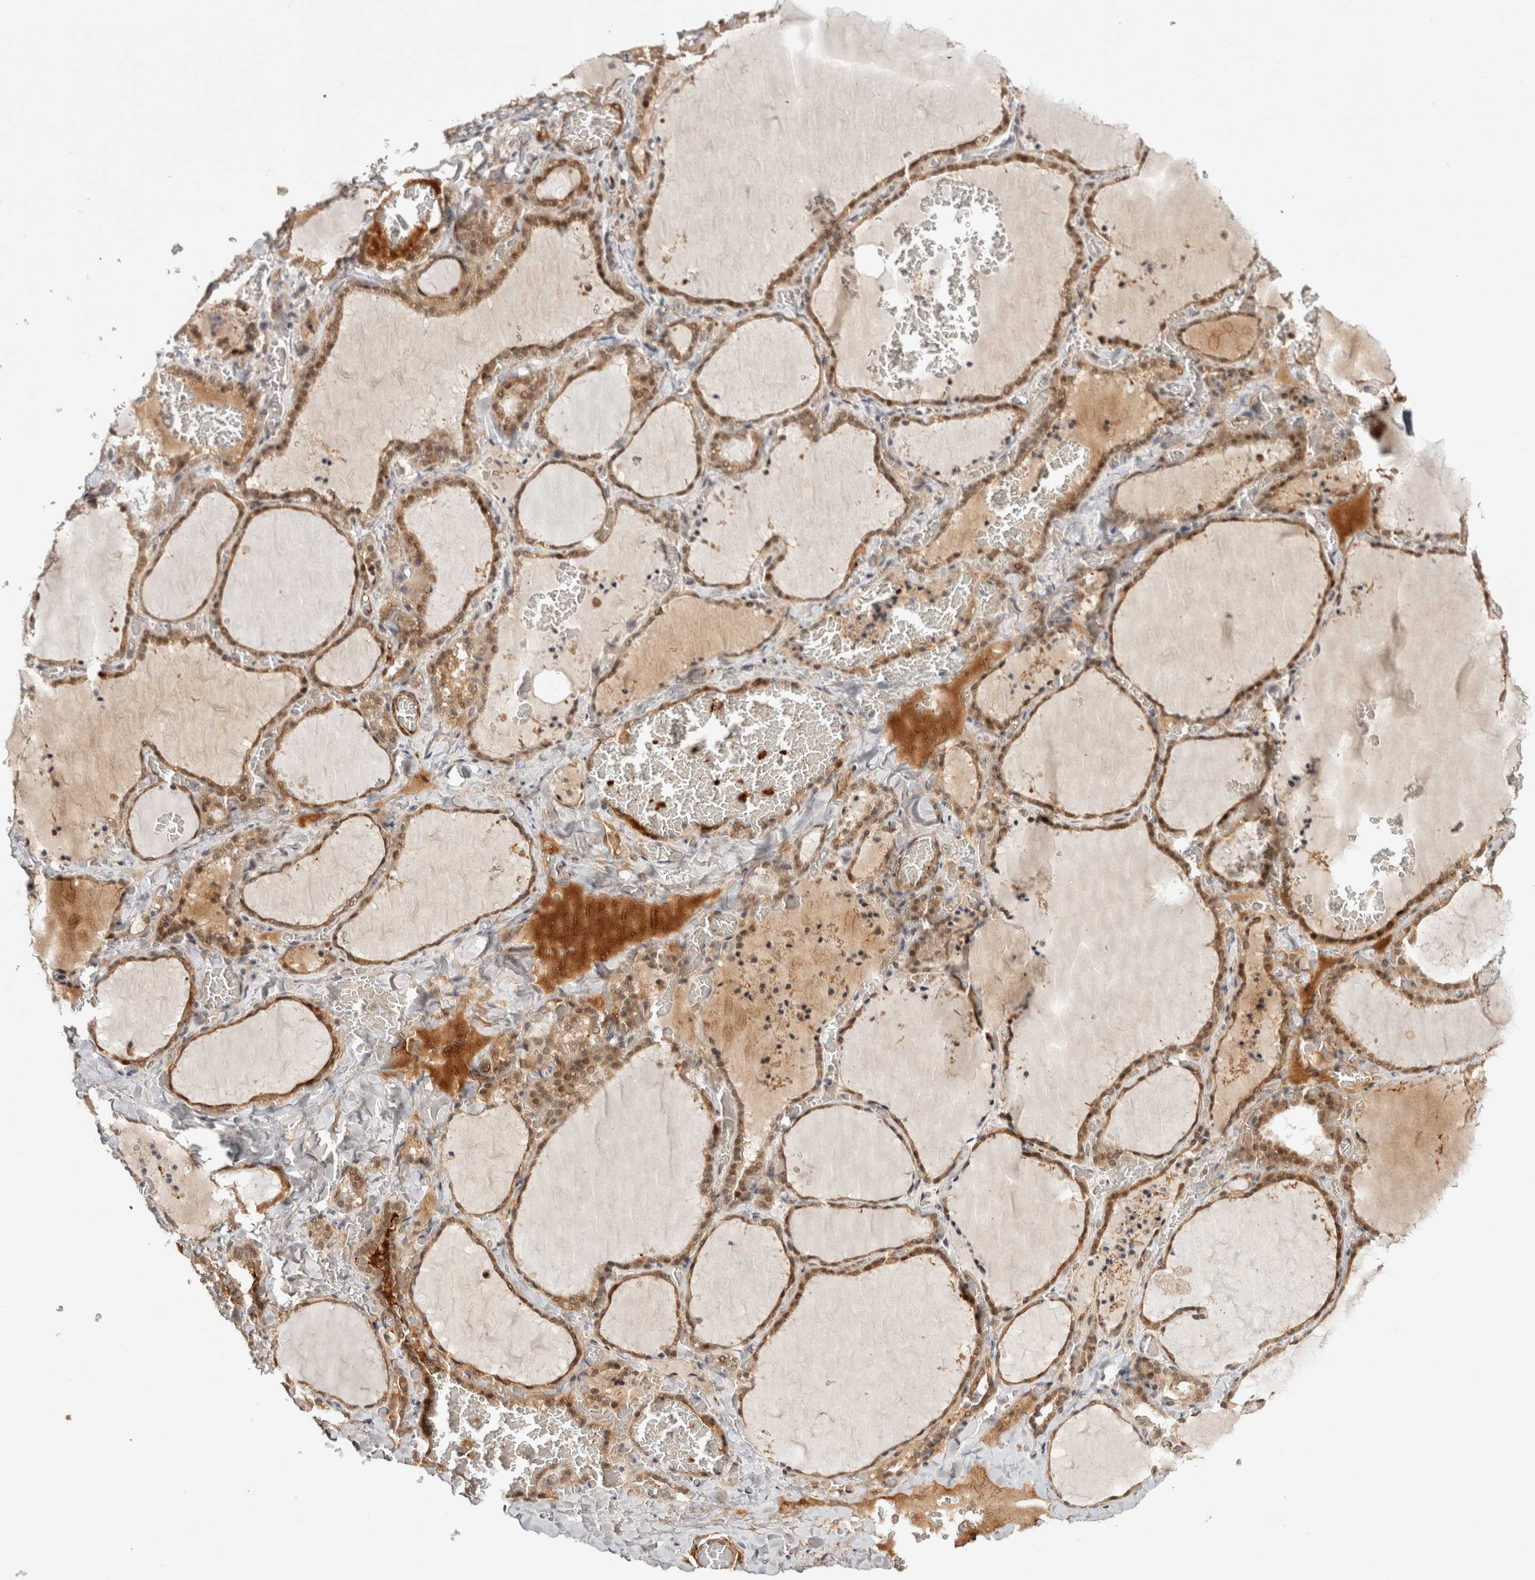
{"staining": {"intensity": "moderate", "quantity": ">75%", "location": "cytoplasmic/membranous,nuclear"}, "tissue": "thyroid gland", "cell_type": "Glandular cells", "image_type": "normal", "snomed": [{"axis": "morphology", "description": "Normal tissue, NOS"}, {"axis": "topography", "description": "Thyroid gland"}], "caption": "Thyroid gland stained with DAB immunohistochemistry reveals medium levels of moderate cytoplasmic/membranous,nuclear staining in about >75% of glandular cells.", "gene": "ZNF318", "patient": {"sex": "female", "age": 22}}